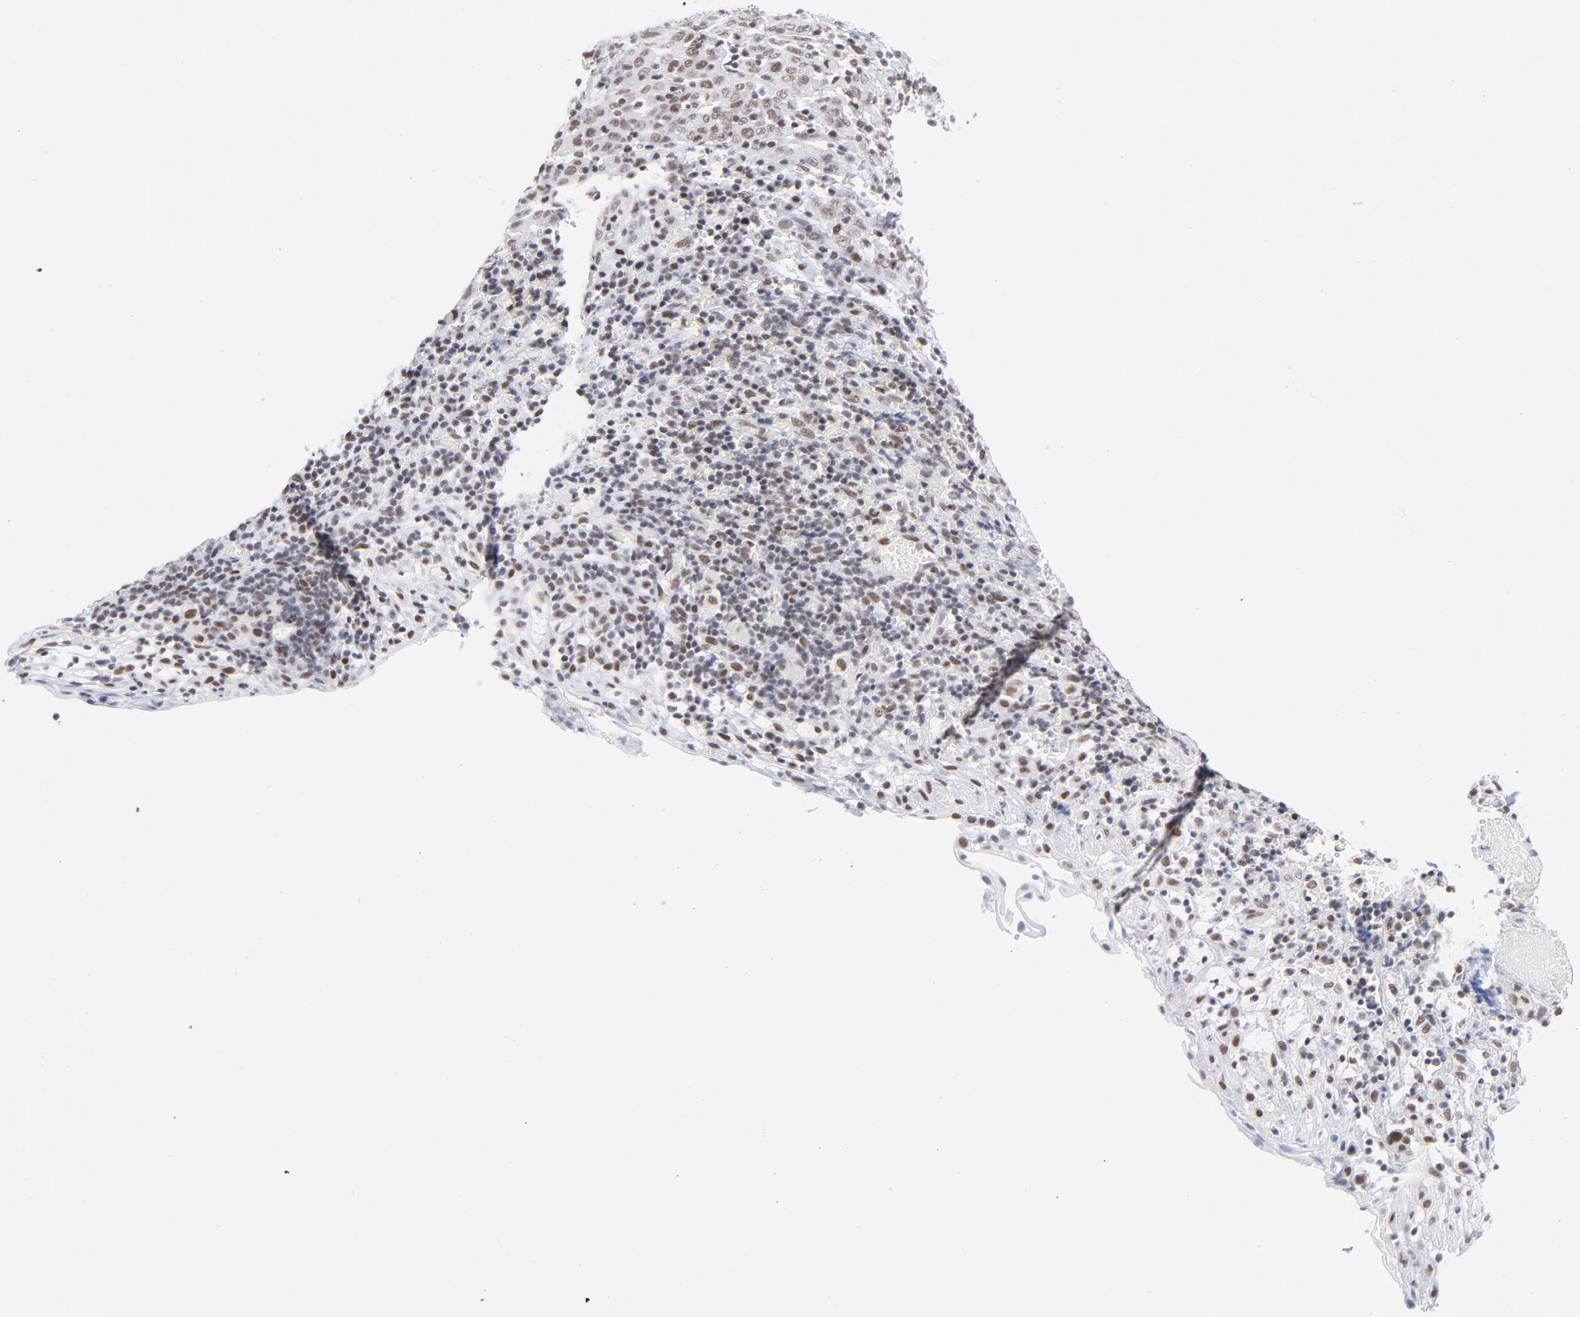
{"staining": {"intensity": "weak", "quantity": ">75%", "location": "nuclear"}, "tissue": "cervical cancer", "cell_type": "Tumor cells", "image_type": "cancer", "snomed": [{"axis": "morphology", "description": "Normal tissue, NOS"}, {"axis": "morphology", "description": "Squamous cell carcinoma, NOS"}, {"axis": "topography", "description": "Cervix"}], "caption": "Immunohistochemistry (IHC) (DAB) staining of cervical cancer (squamous cell carcinoma) reveals weak nuclear protein expression in about >75% of tumor cells. The protein is shown in brown color, while the nuclei are stained blue.", "gene": "ATF2", "patient": {"sex": "female", "age": 67}}